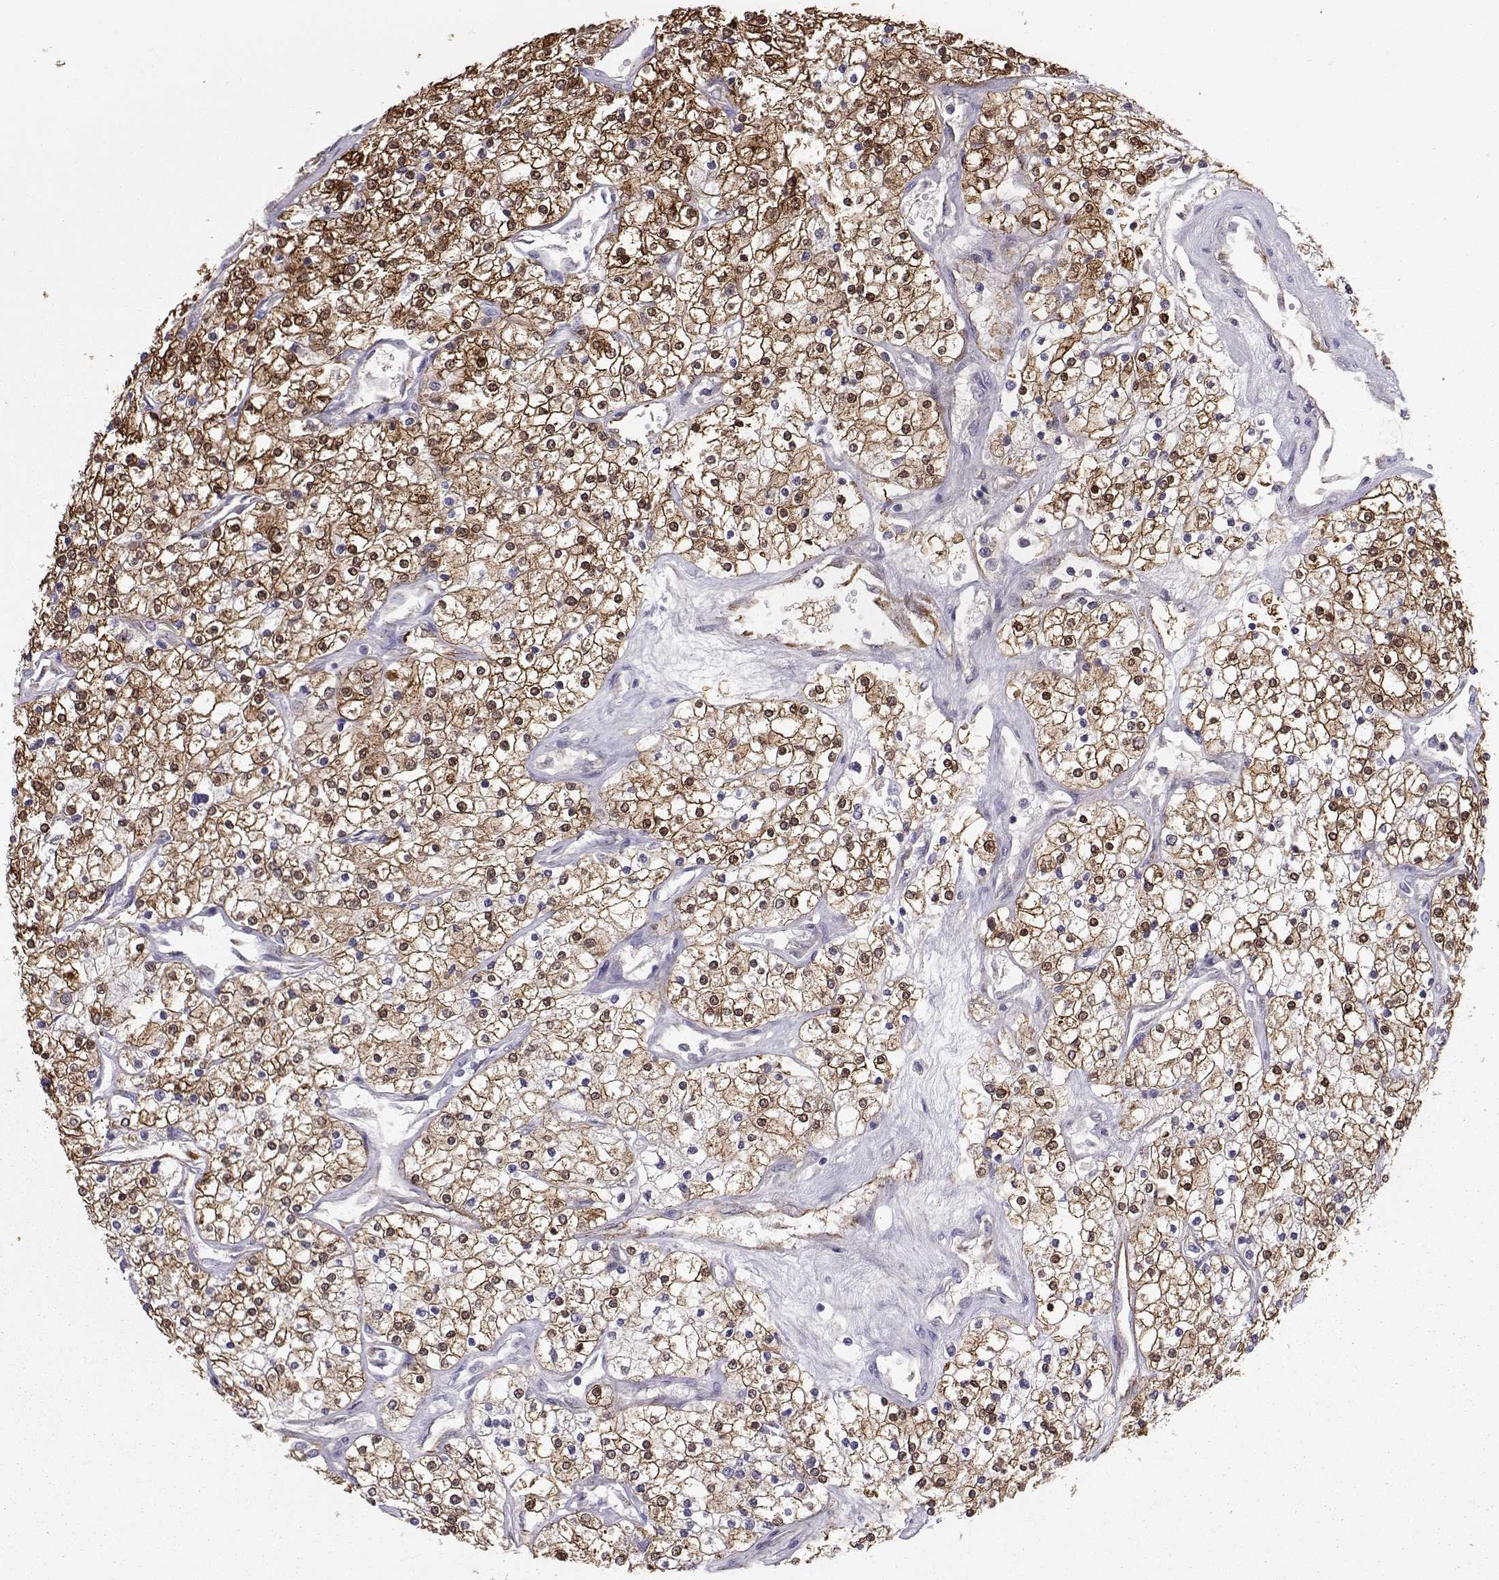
{"staining": {"intensity": "strong", "quantity": ">75%", "location": "cytoplasmic/membranous,nuclear"}, "tissue": "renal cancer", "cell_type": "Tumor cells", "image_type": "cancer", "snomed": [{"axis": "morphology", "description": "Adenocarcinoma, NOS"}, {"axis": "topography", "description": "Kidney"}], "caption": "Immunohistochemical staining of renal cancer (adenocarcinoma) exhibits strong cytoplasmic/membranous and nuclear protein staining in about >75% of tumor cells.", "gene": "NCAM2", "patient": {"sex": "male", "age": 80}}